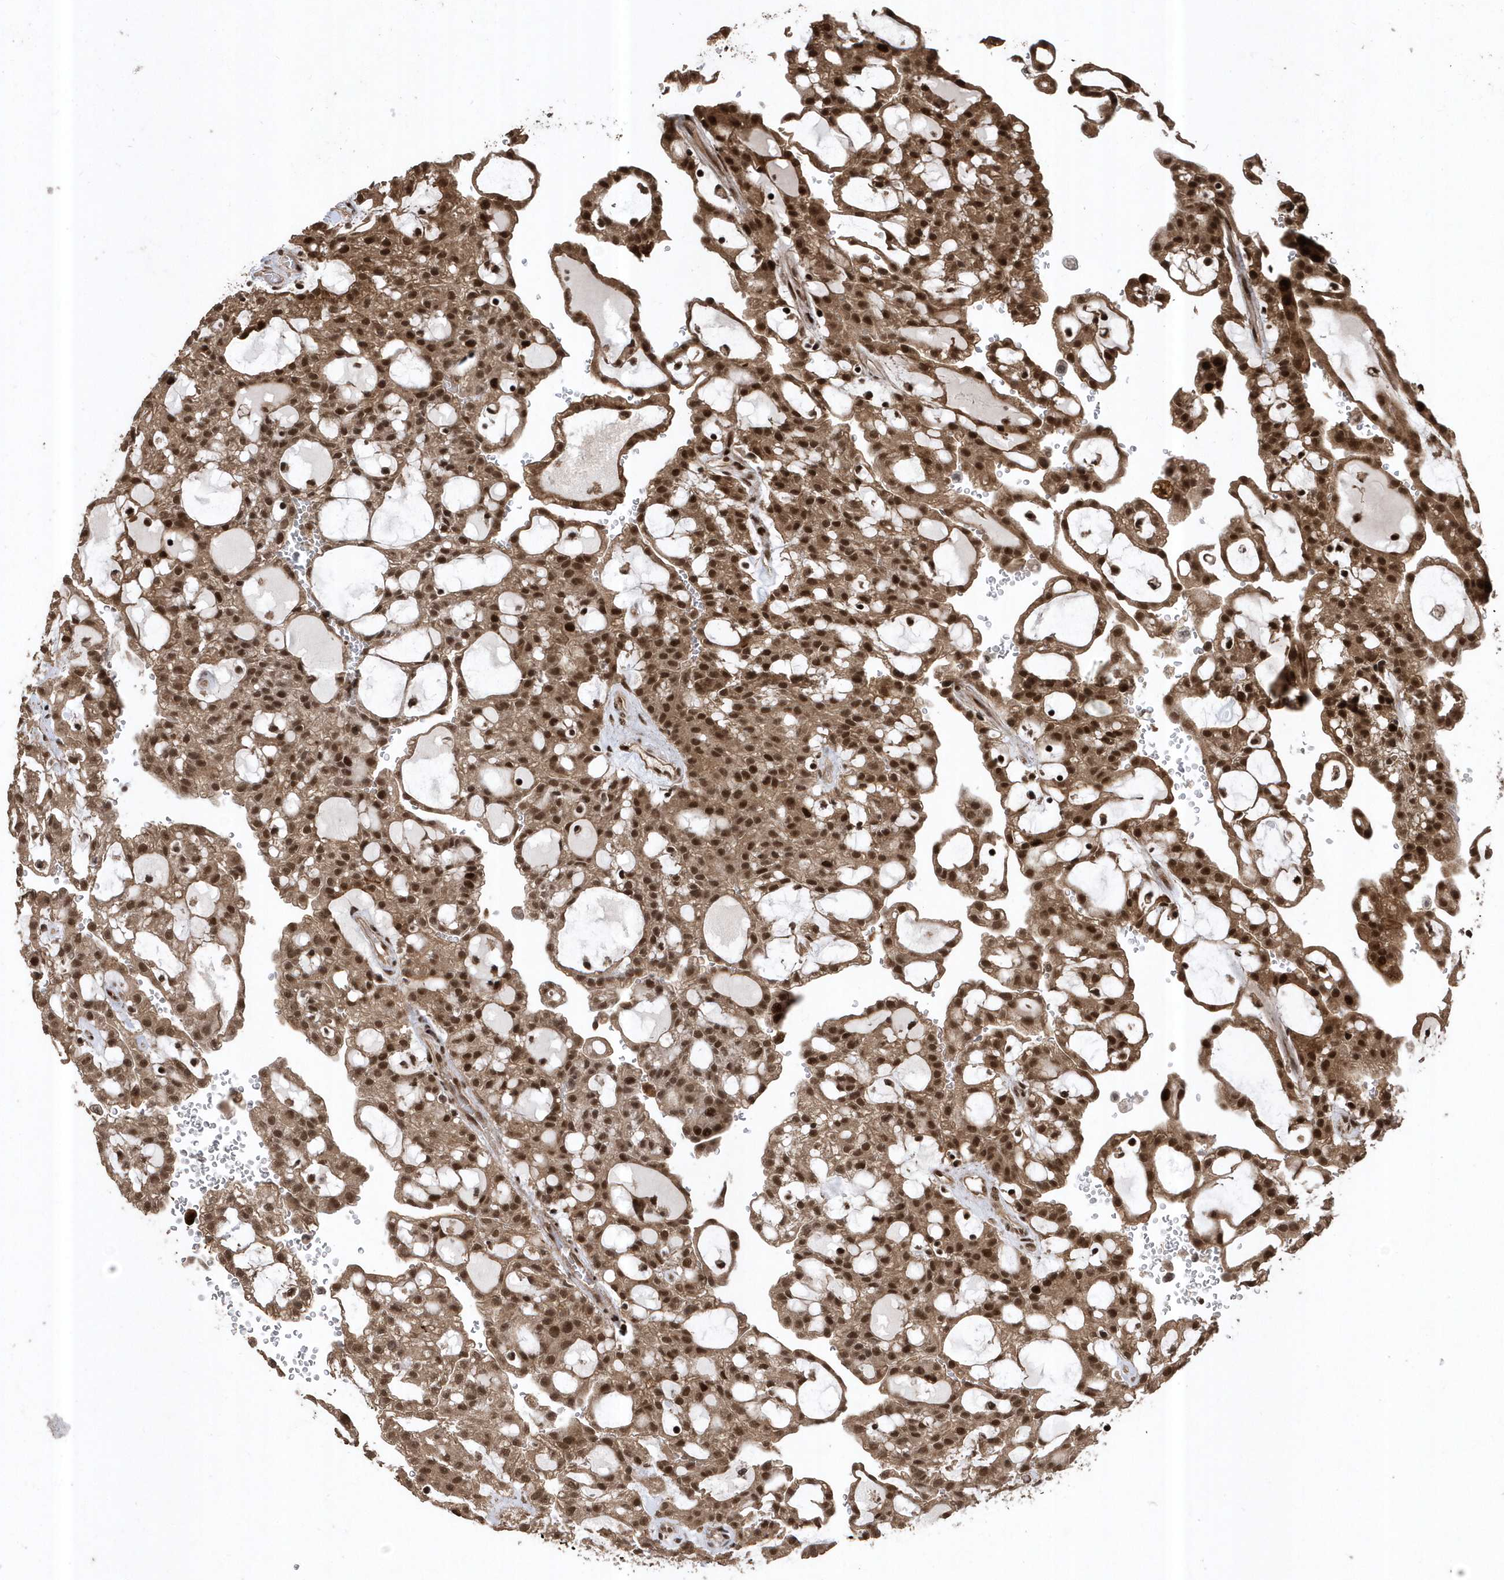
{"staining": {"intensity": "moderate", "quantity": ">75%", "location": "cytoplasmic/membranous,nuclear"}, "tissue": "renal cancer", "cell_type": "Tumor cells", "image_type": "cancer", "snomed": [{"axis": "morphology", "description": "Adenocarcinoma, NOS"}, {"axis": "topography", "description": "Kidney"}], "caption": "Adenocarcinoma (renal) was stained to show a protein in brown. There is medium levels of moderate cytoplasmic/membranous and nuclear positivity in about >75% of tumor cells.", "gene": "INTS12", "patient": {"sex": "male", "age": 63}}